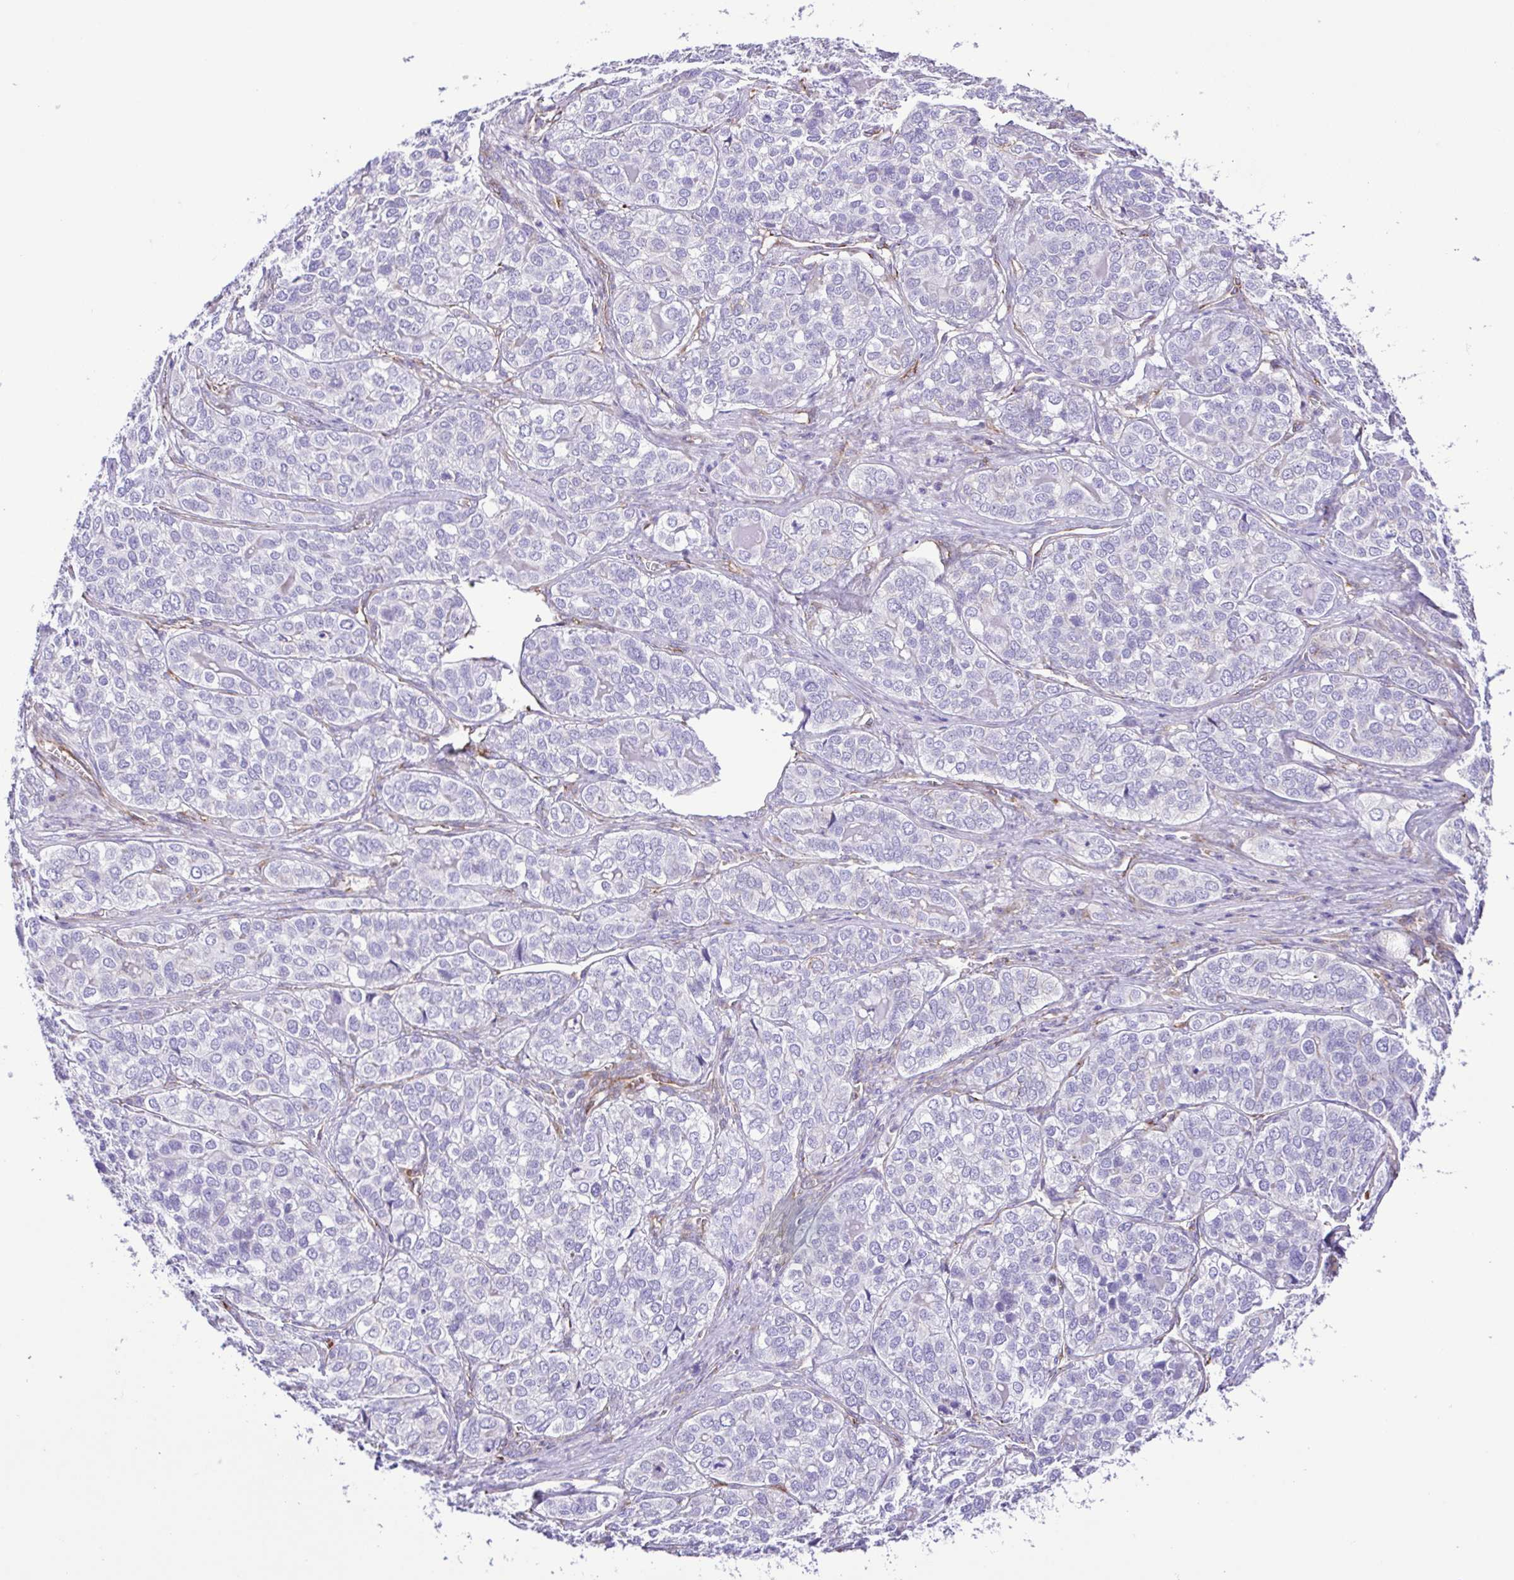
{"staining": {"intensity": "negative", "quantity": "none", "location": "none"}, "tissue": "liver cancer", "cell_type": "Tumor cells", "image_type": "cancer", "snomed": [{"axis": "morphology", "description": "Cholangiocarcinoma"}, {"axis": "topography", "description": "Liver"}], "caption": "The histopathology image shows no staining of tumor cells in liver cancer (cholangiocarcinoma). (Brightfield microscopy of DAB (3,3'-diaminobenzidine) immunohistochemistry (IHC) at high magnification).", "gene": "FLT1", "patient": {"sex": "male", "age": 56}}